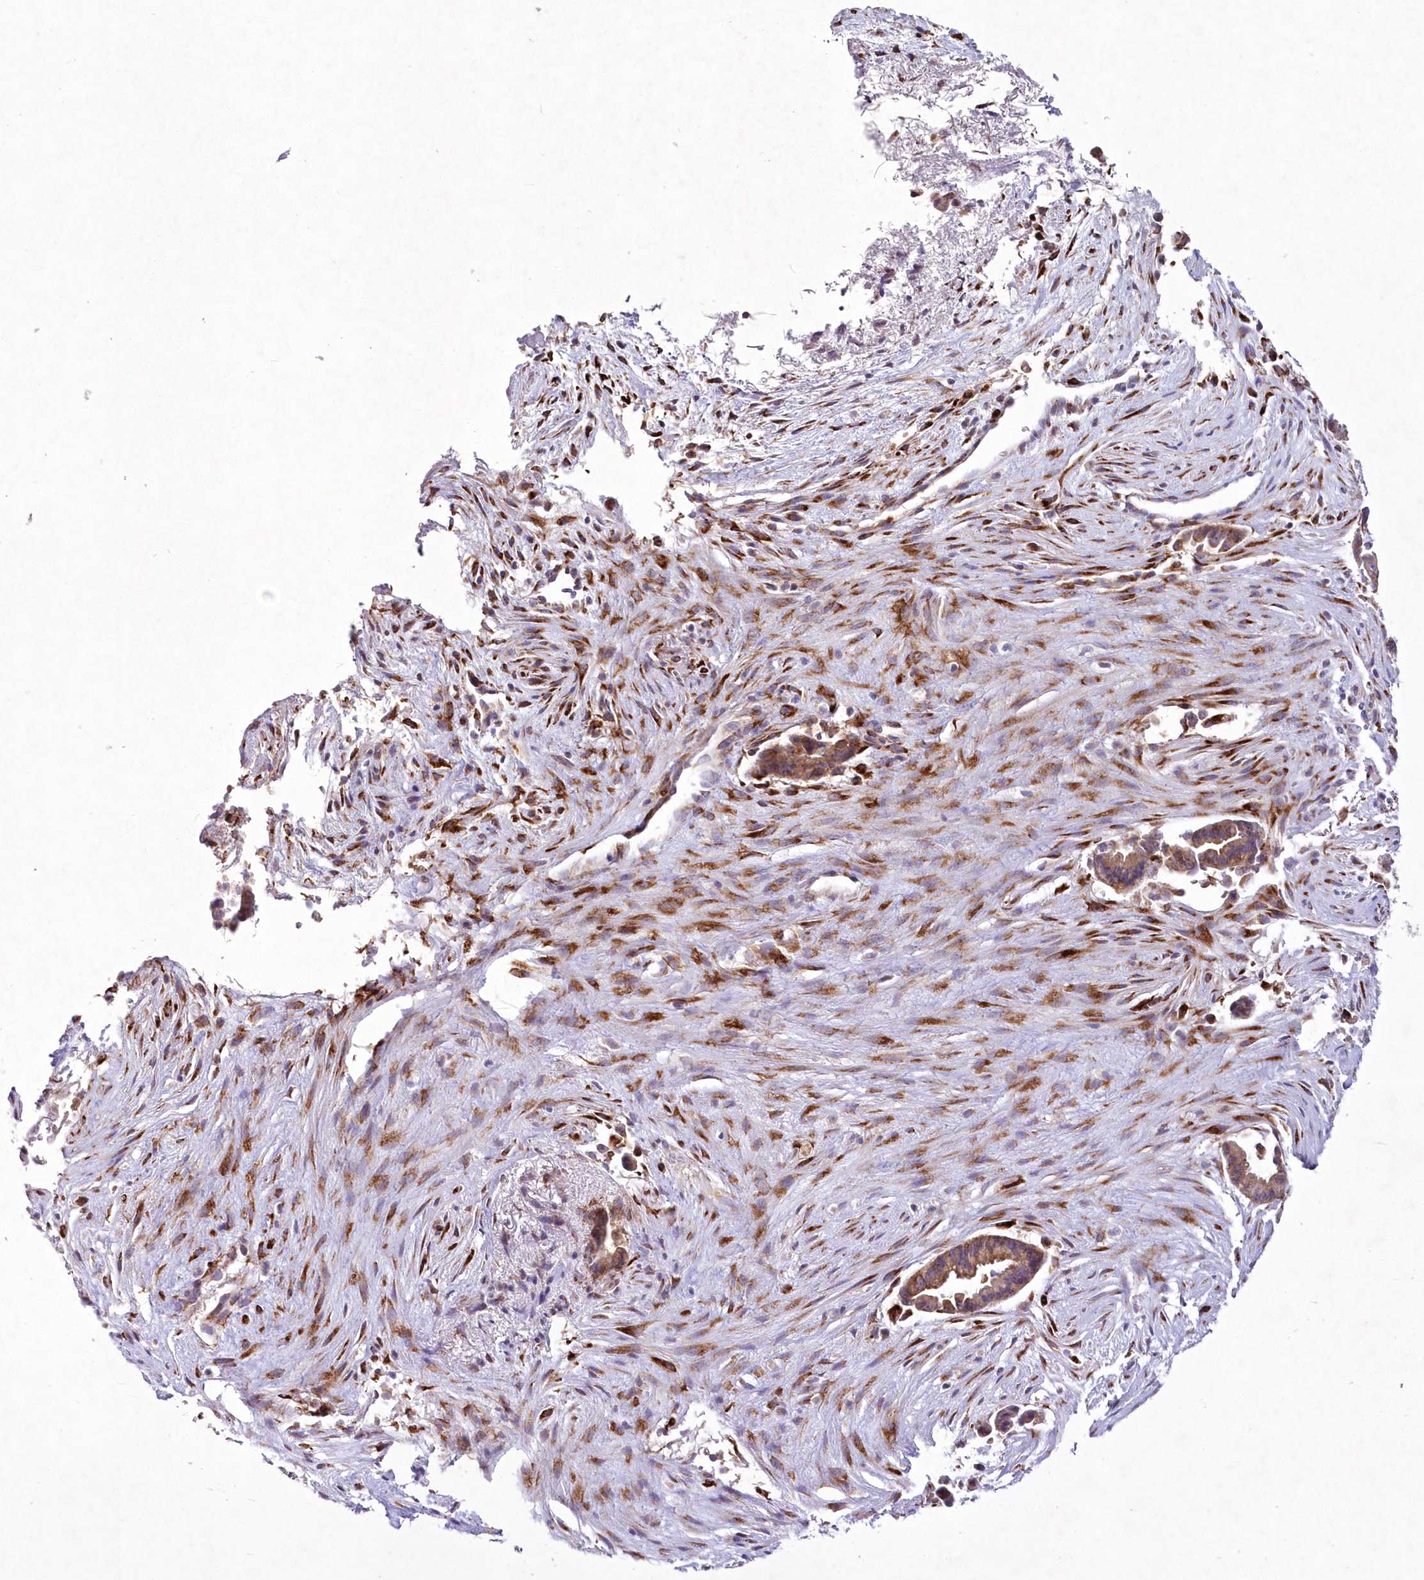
{"staining": {"intensity": "moderate", "quantity": ">75%", "location": "cytoplasmic/membranous"}, "tissue": "liver cancer", "cell_type": "Tumor cells", "image_type": "cancer", "snomed": [{"axis": "morphology", "description": "Cholangiocarcinoma"}, {"axis": "topography", "description": "Liver"}], "caption": "The photomicrograph demonstrates staining of liver cancer, revealing moderate cytoplasmic/membranous protein expression (brown color) within tumor cells.", "gene": "ARFGEF3", "patient": {"sex": "female", "age": 55}}